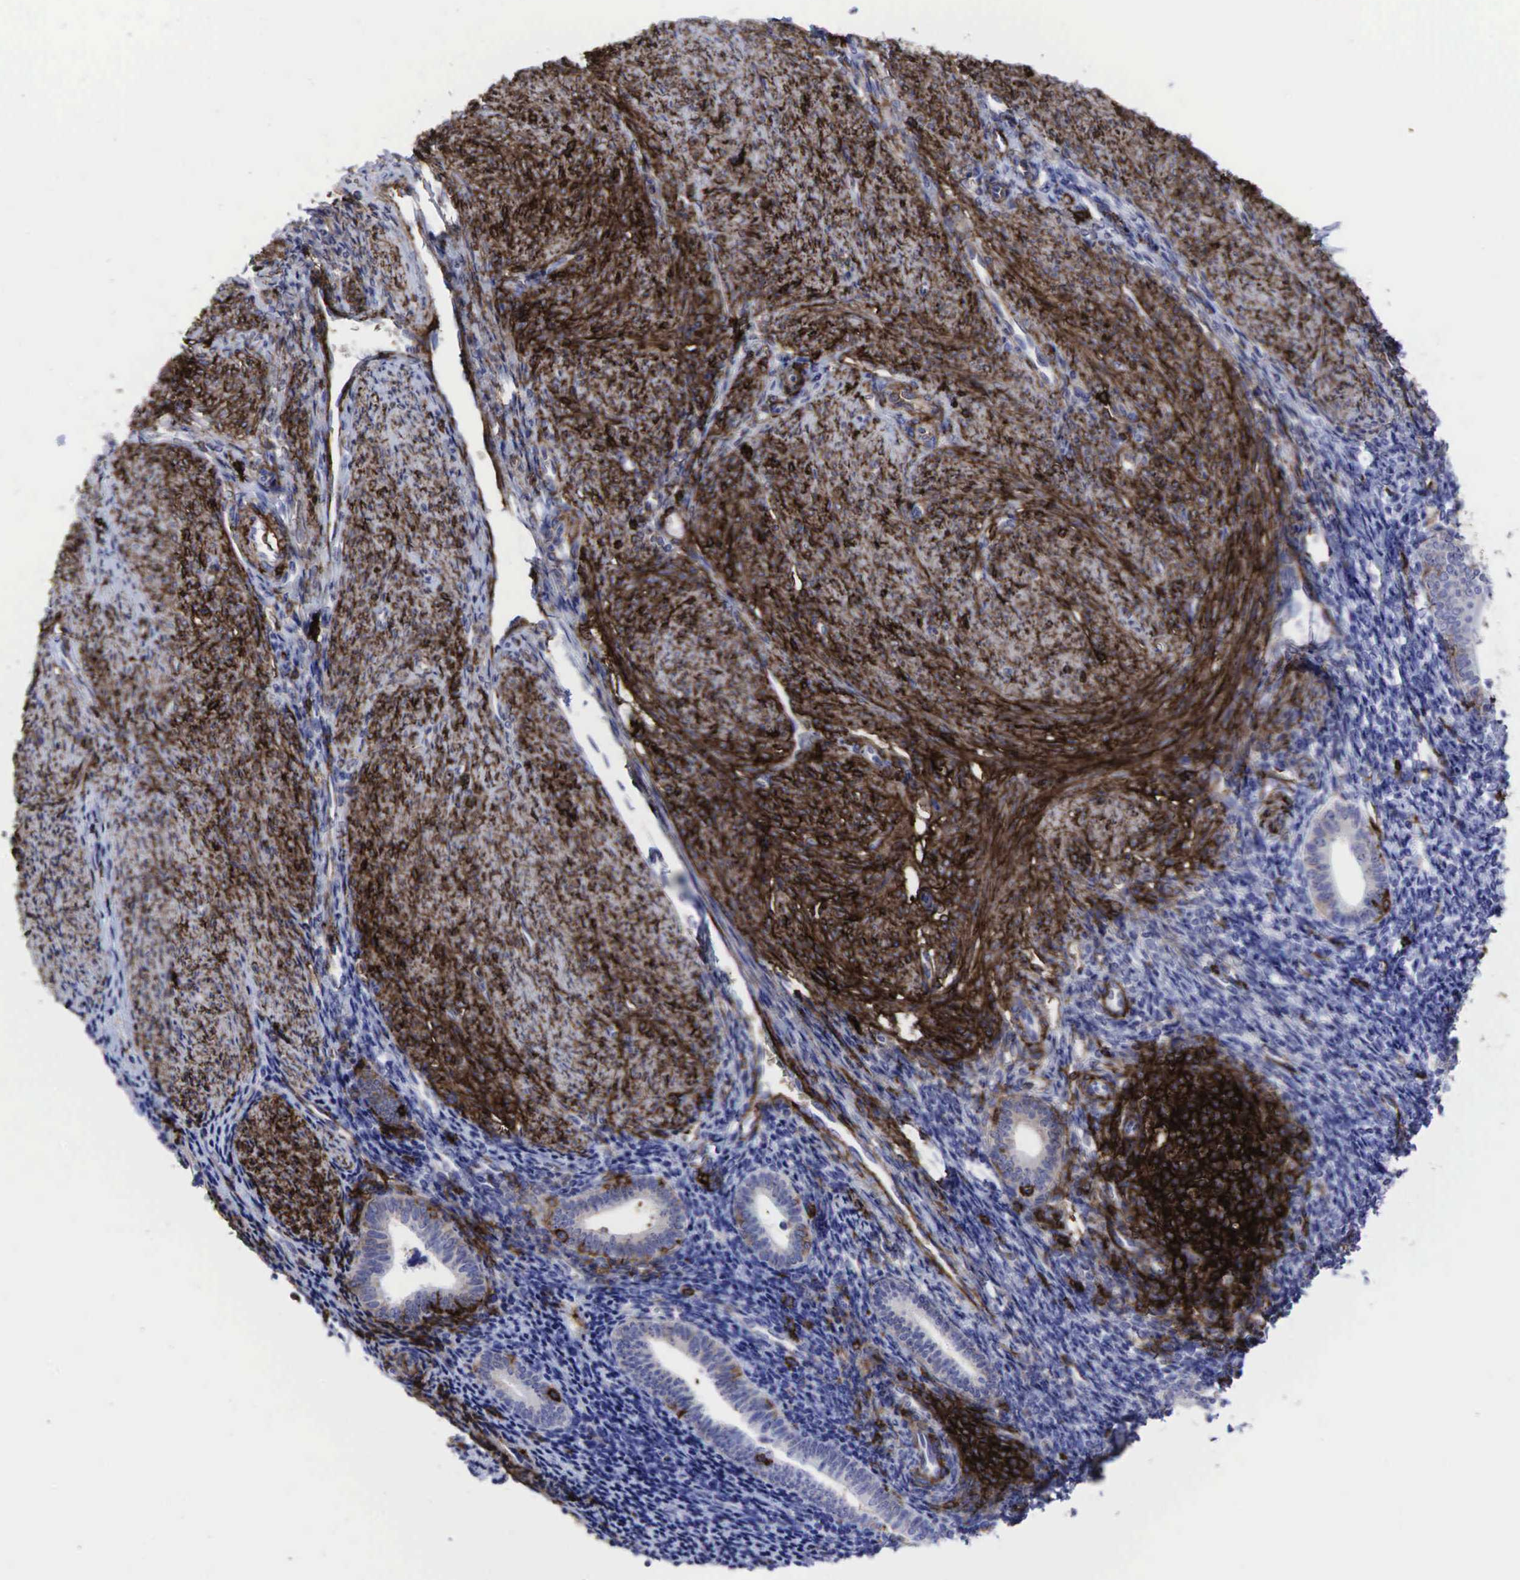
{"staining": {"intensity": "moderate", "quantity": "<25%", "location": "cytoplasmic/membranous"}, "tissue": "endometrium", "cell_type": "Cells in endometrial stroma", "image_type": "normal", "snomed": [{"axis": "morphology", "description": "Normal tissue, NOS"}, {"axis": "topography", "description": "Endometrium"}], "caption": "Endometrium stained with a brown dye exhibits moderate cytoplasmic/membranous positive expression in approximately <25% of cells in endometrial stroma.", "gene": "CD44", "patient": {"sex": "female", "age": 52}}